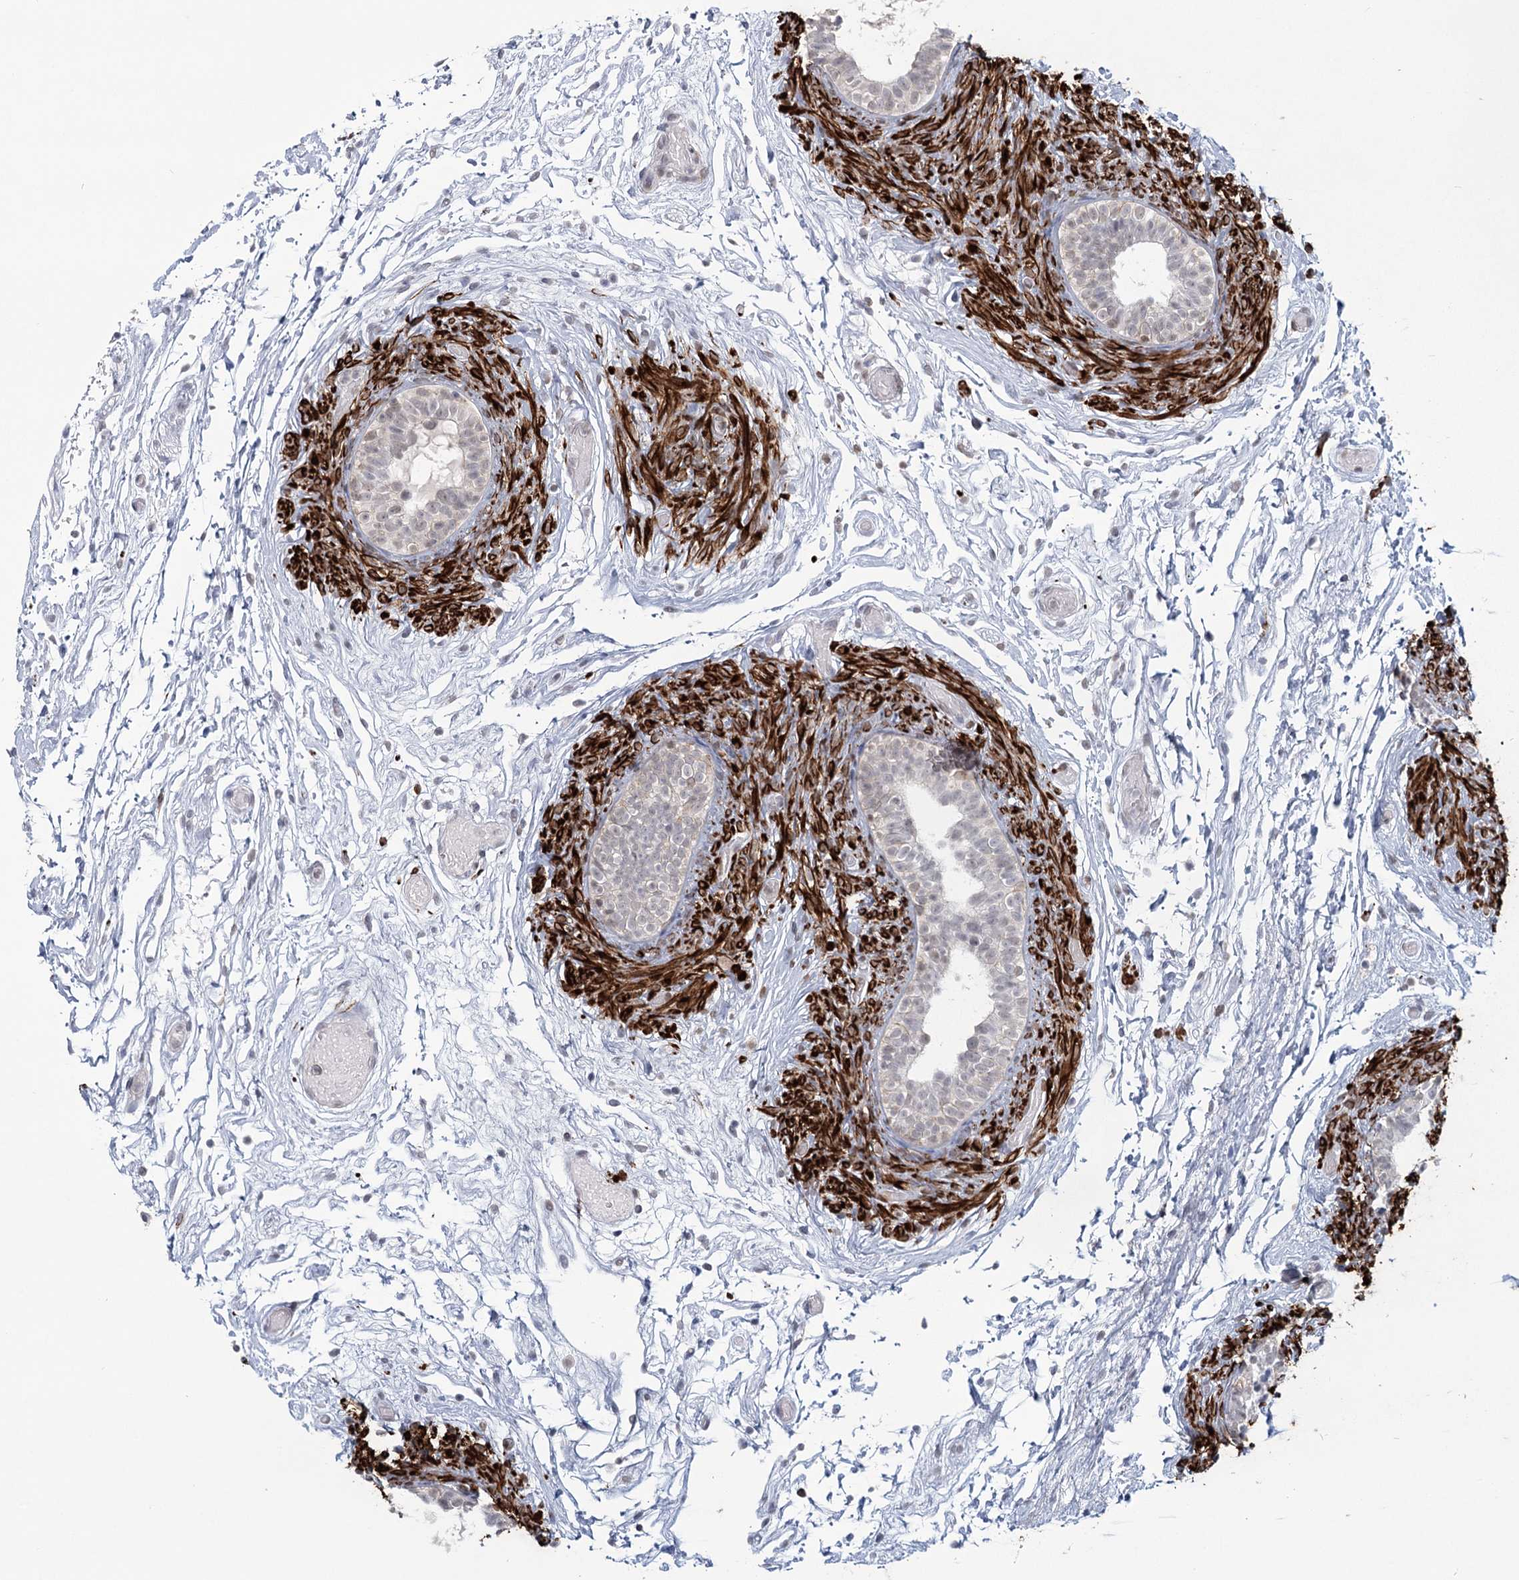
{"staining": {"intensity": "moderate", "quantity": "25%-75%", "location": "cytoplasmic/membranous"}, "tissue": "epididymis", "cell_type": "Glandular cells", "image_type": "normal", "snomed": [{"axis": "morphology", "description": "Normal tissue, NOS"}, {"axis": "topography", "description": "Epididymis"}], "caption": "Benign epididymis displays moderate cytoplasmic/membranous expression in approximately 25%-75% of glandular cells.", "gene": "TMEM70", "patient": {"sex": "male", "age": 5}}